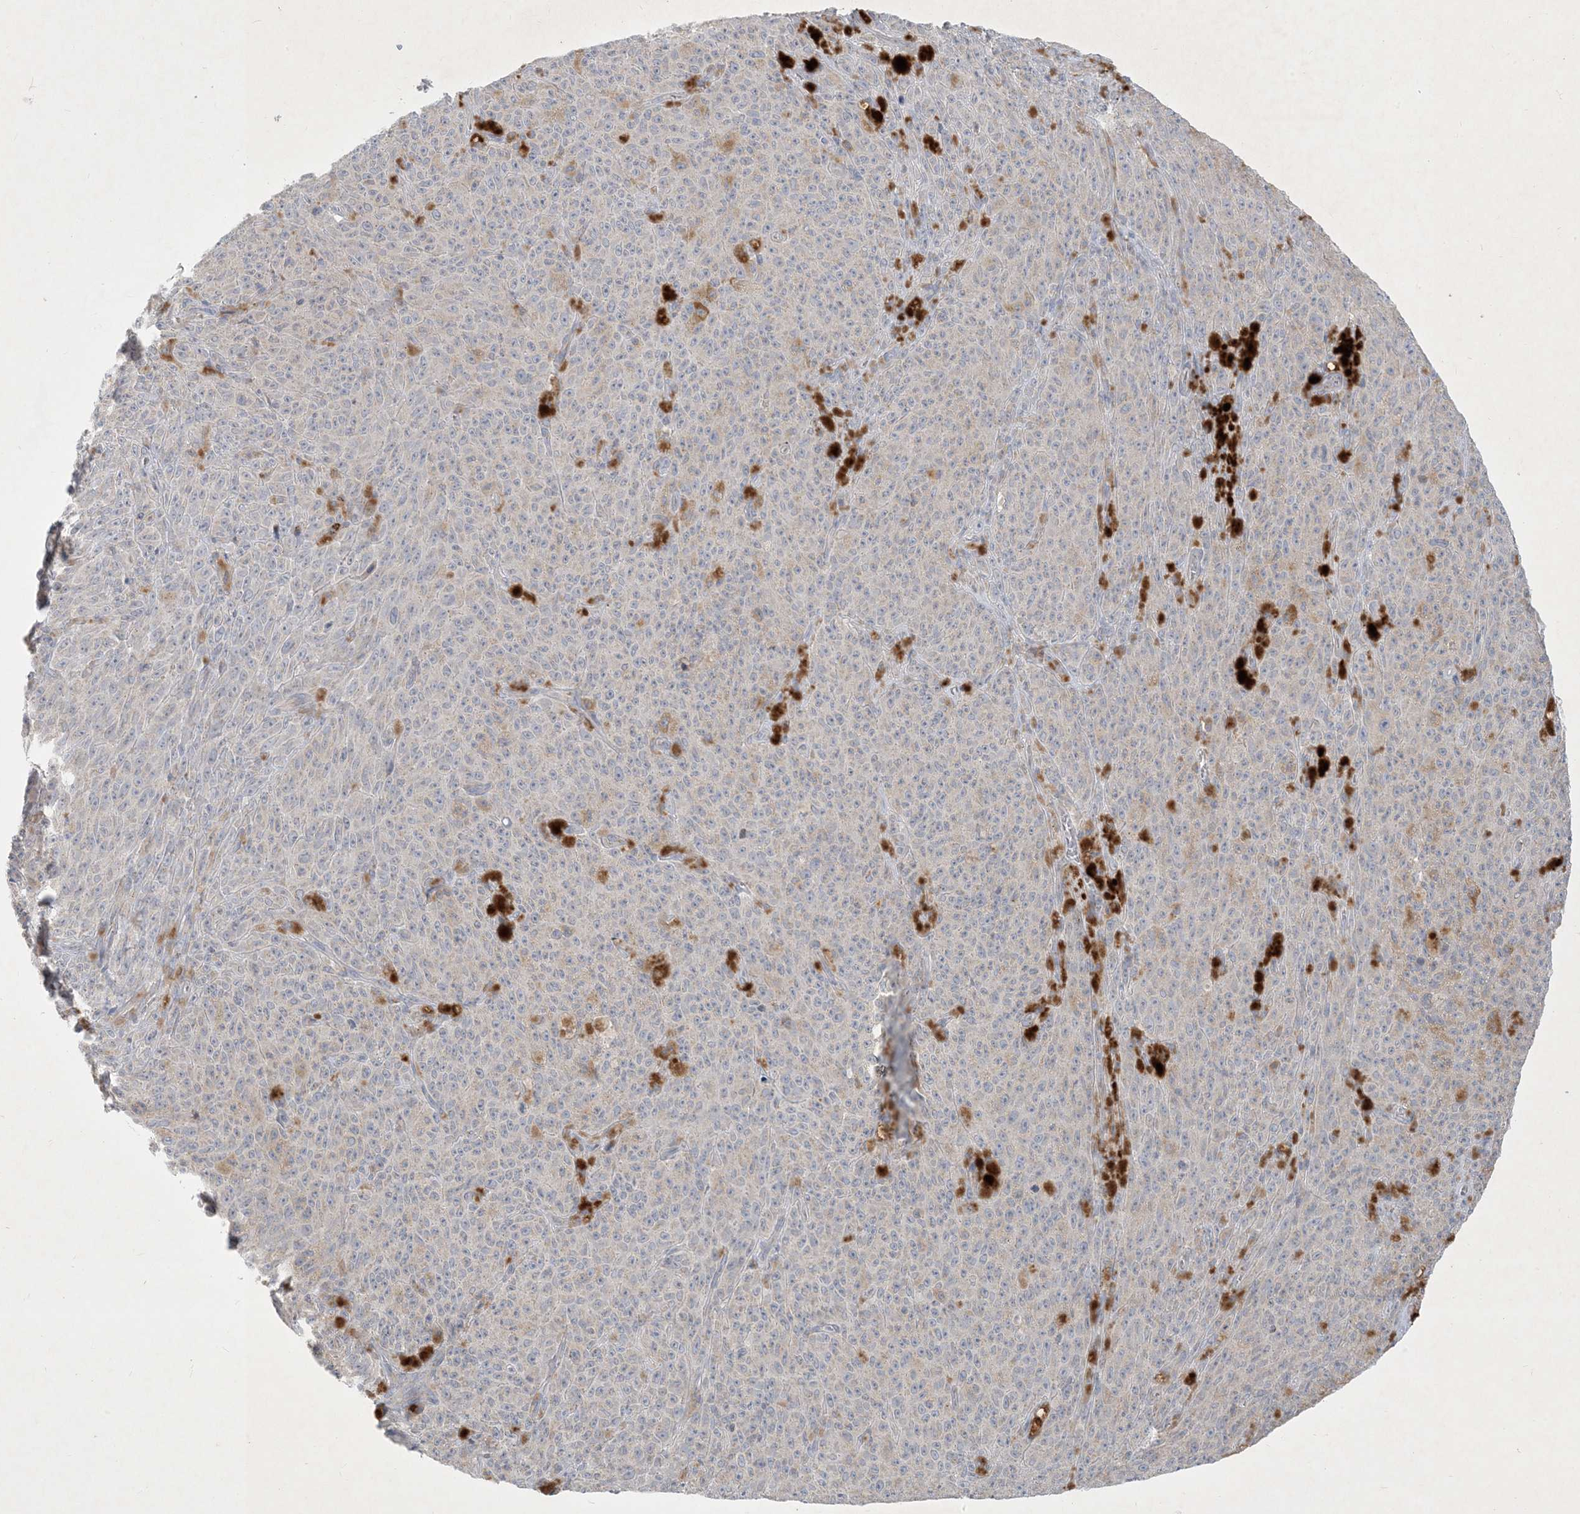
{"staining": {"intensity": "negative", "quantity": "none", "location": "none"}, "tissue": "melanoma", "cell_type": "Tumor cells", "image_type": "cancer", "snomed": [{"axis": "morphology", "description": "Malignant melanoma, NOS"}, {"axis": "topography", "description": "Skin"}], "caption": "DAB immunohistochemical staining of malignant melanoma reveals no significant expression in tumor cells.", "gene": "CCDC14", "patient": {"sex": "female", "age": 82}}